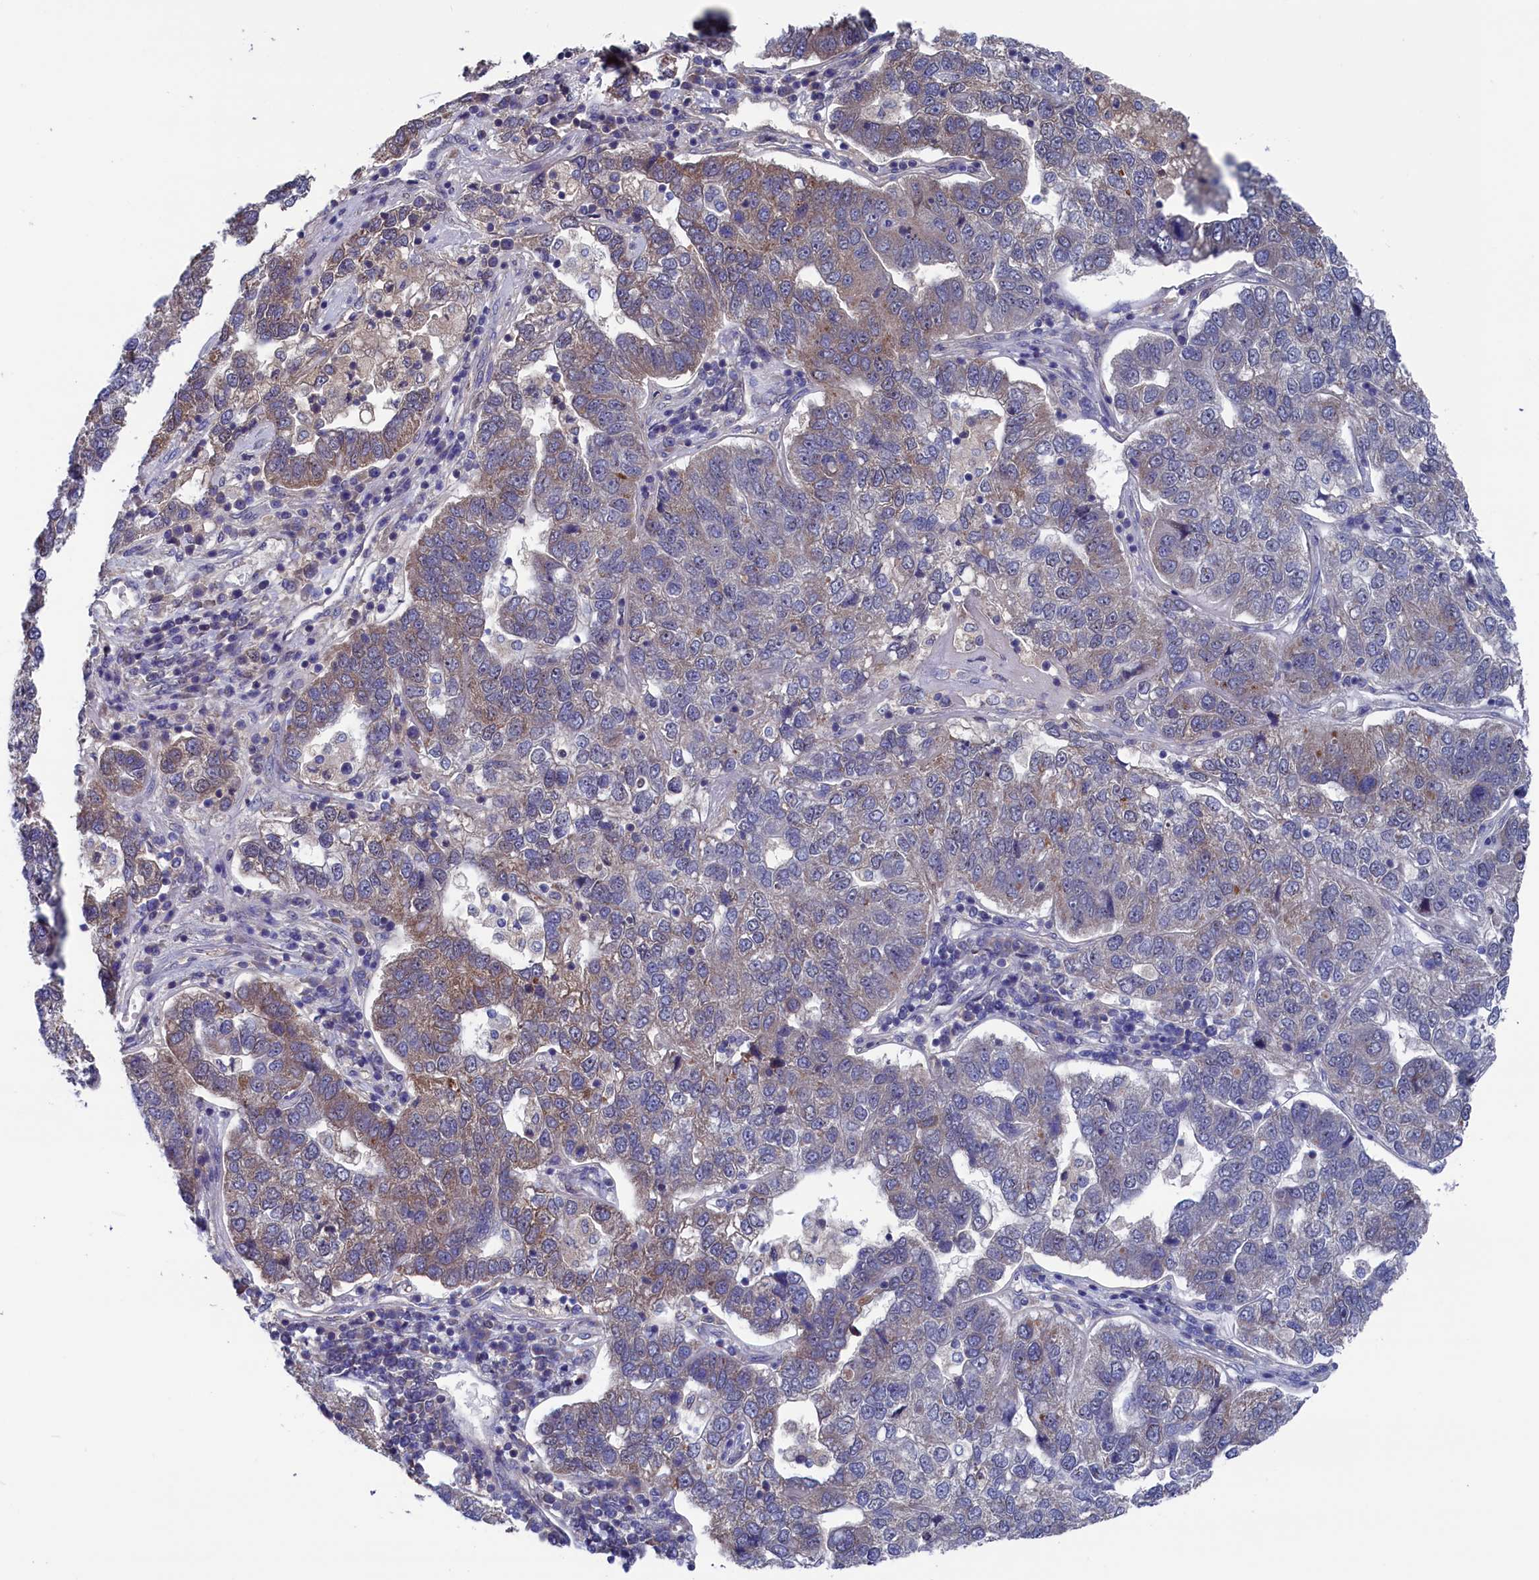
{"staining": {"intensity": "moderate", "quantity": "25%-75%", "location": "cytoplasmic/membranous"}, "tissue": "pancreatic cancer", "cell_type": "Tumor cells", "image_type": "cancer", "snomed": [{"axis": "morphology", "description": "Adenocarcinoma, NOS"}, {"axis": "topography", "description": "Pancreas"}], "caption": "Tumor cells show medium levels of moderate cytoplasmic/membranous staining in approximately 25%-75% of cells in pancreatic adenocarcinoma.", "gene": "SPATA13", "patient": {"sex": "female", "age": 61}}